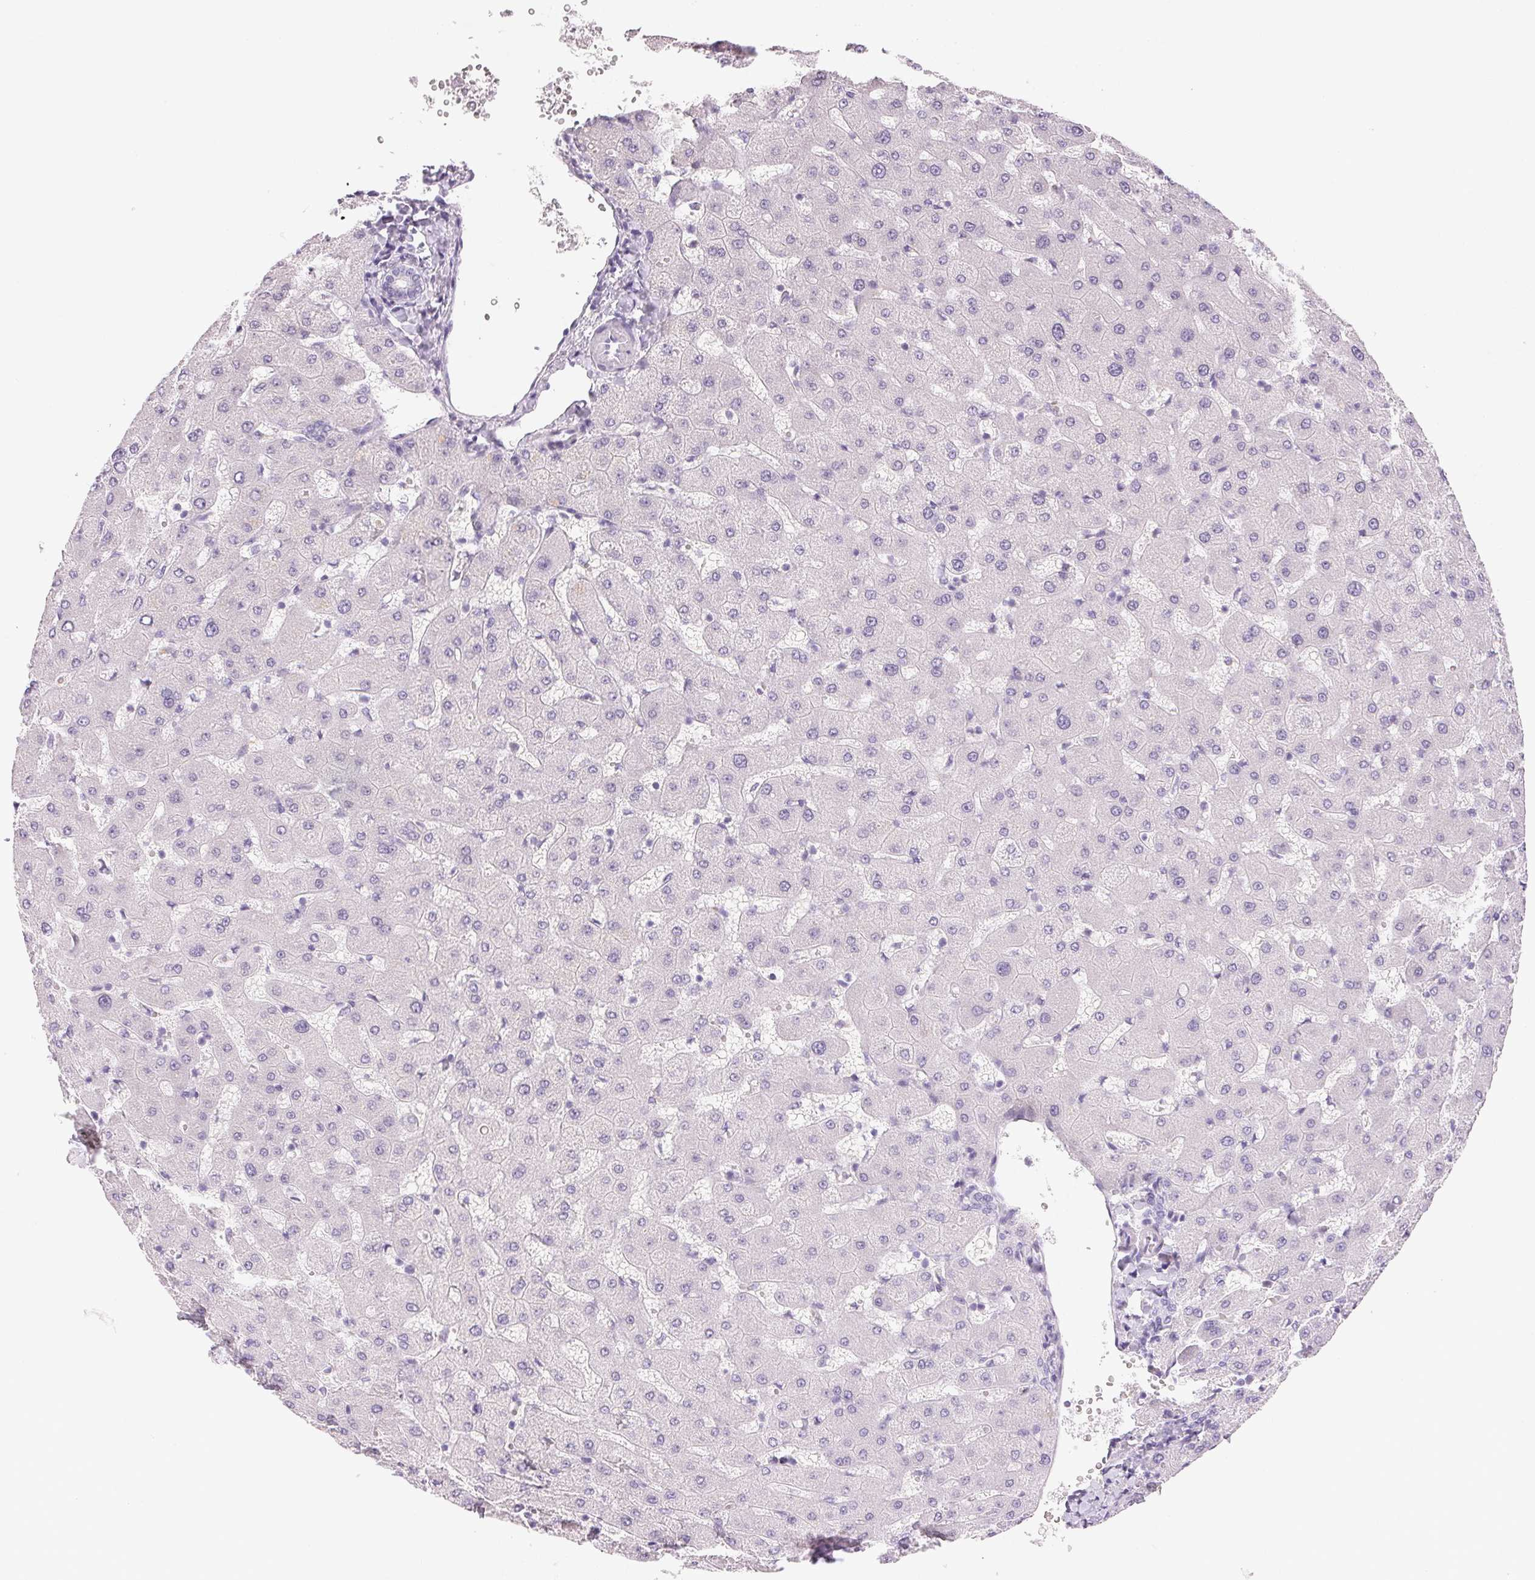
{"staining": {"intensity": "negative", "quantity": "none", "location": "none"}, "tissue": "liver", "cell_type": "Cholangiocytes", "image_type": "normal", "snomed": [{"axis": "morphology", "description": "Normal tissue, NOS"}, {"axis": "topography", "description": "Liver"}], "caption": "Image shows no significant protein expression in cholangiocytes of unremarkable liver. The staining is performed using DAB (3,3'-diaminobenzidine) brown chromogen with nuclei counter-stained in using hematoxylin.", "gene": "BPIFB2", "patient": {"sex": "female", "age": 63}}